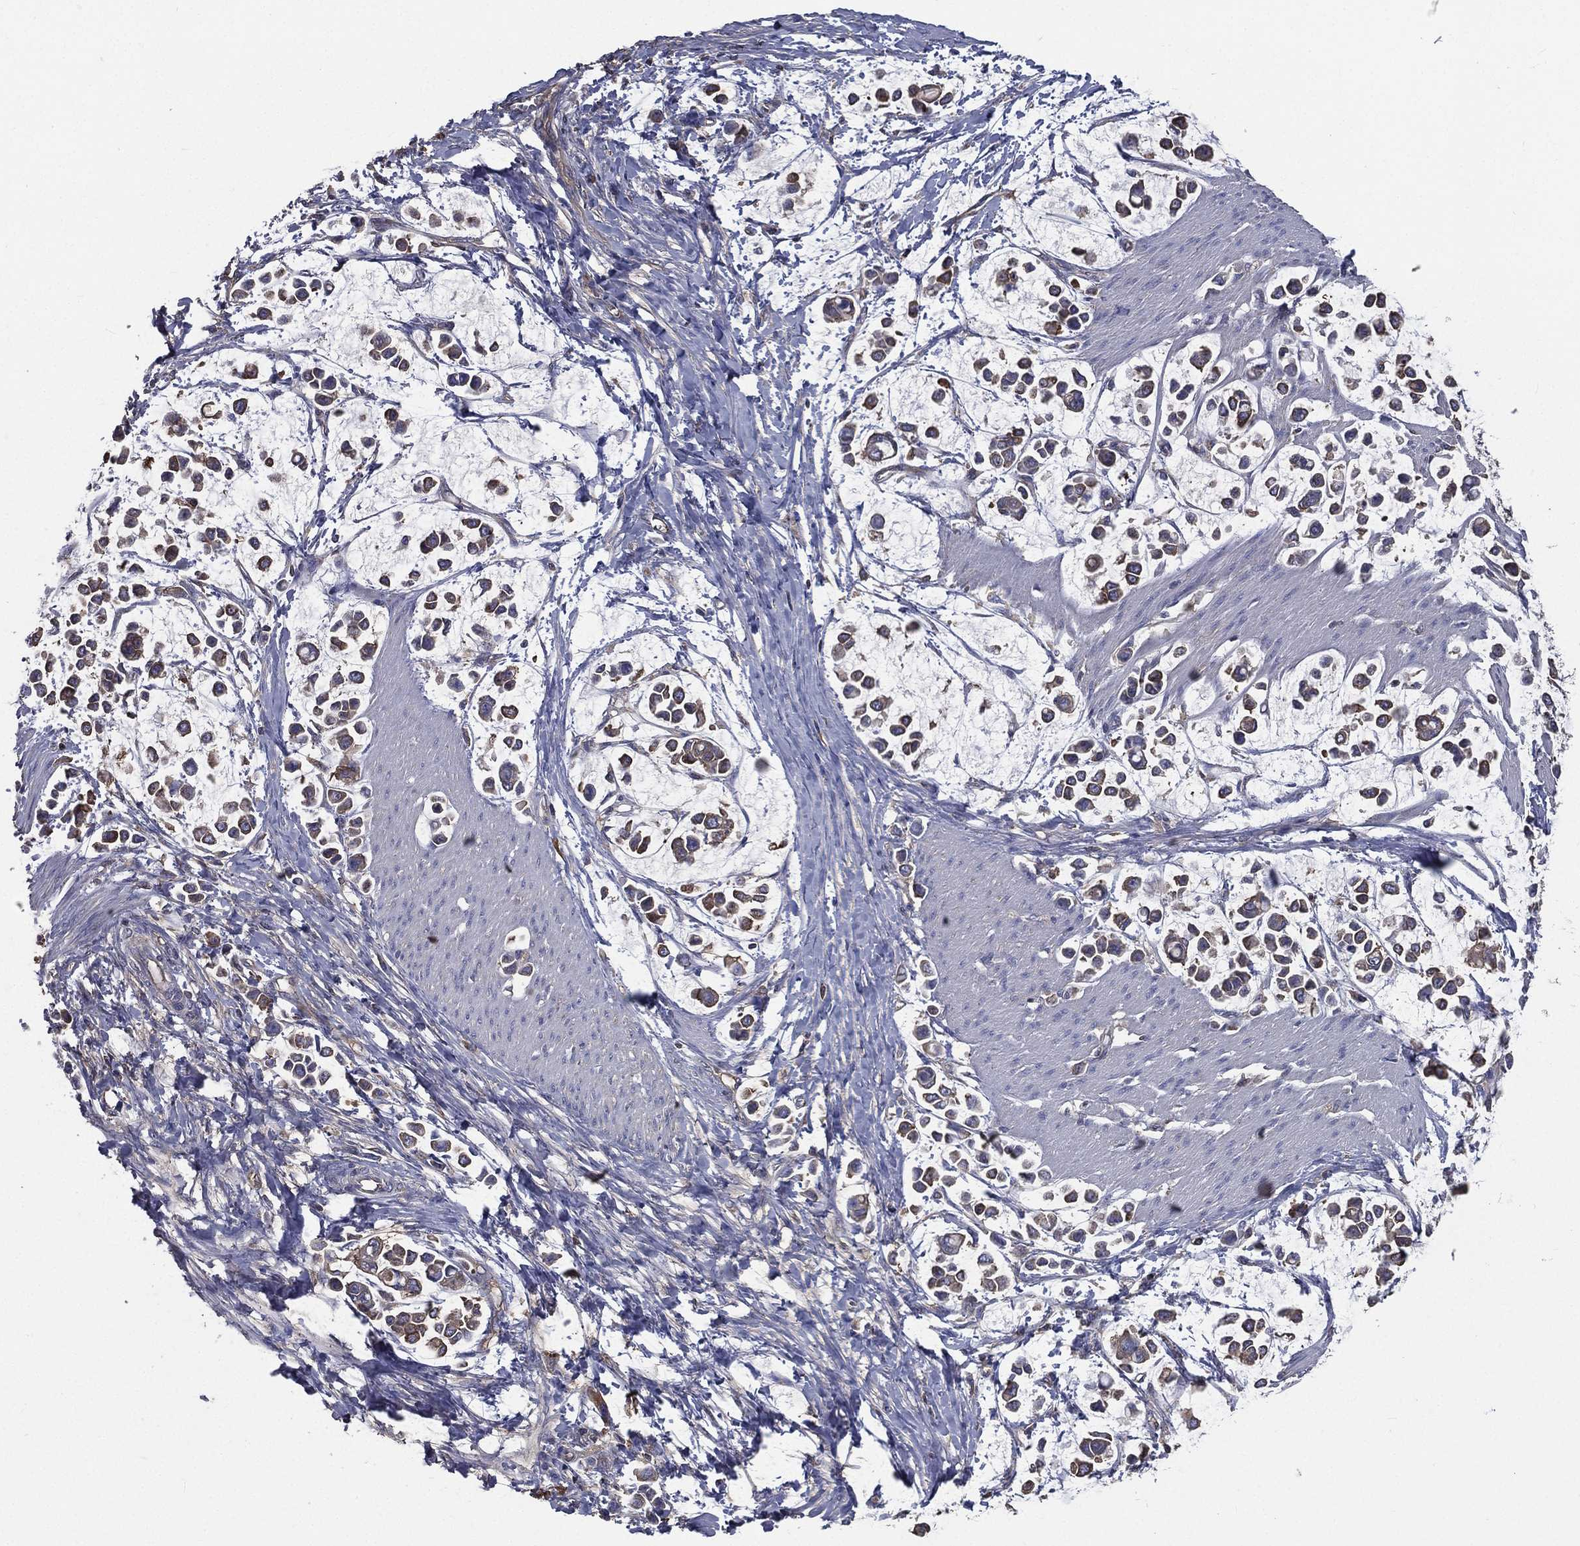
{"staining": {"intensity": "weak", "quantity": "25%-75%", "location": "cytoplasmic/membranous"}, "tissue": "stomach cancer", "cell_type": "Tumor cells", "image_type": "cancer", "snomed": [{"axis": "morphology", "description": "Adenocarcinoma, NOS"}, {"axis": "topography", "description": "Stomach"}], "caption": "Immunohistochemical staining of stomach adenocarcinoma exhibits low levels of weak cytoplasmic/membranous protein staining in about 25%-75% of tumor cells.", "gene": "SARS1", "patient": {"sex": "male", "age": 82}}